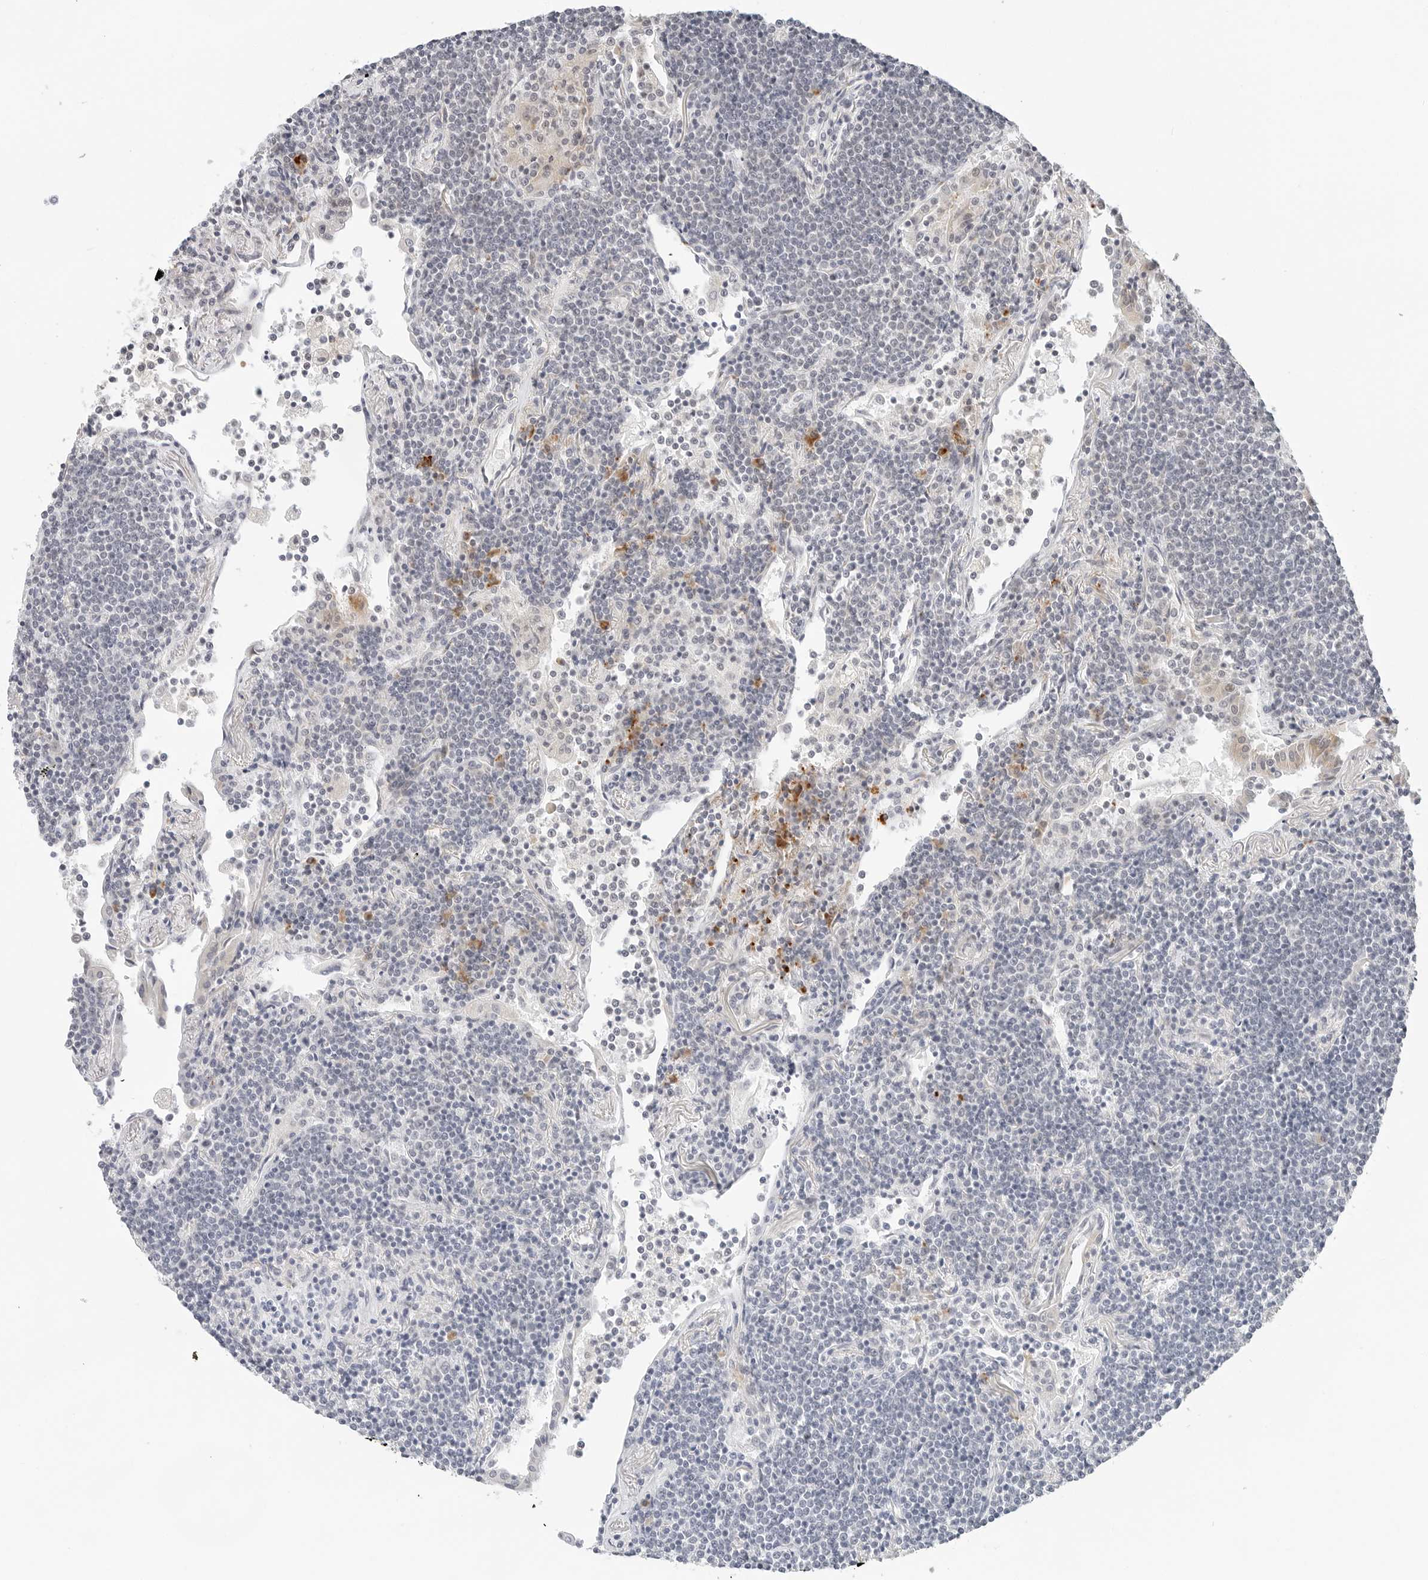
{"staining": {"intensity": "negative", "quantity": "none", "location": "none"}, "tissue": "lymphoma", "cell_type": "Tumor cells", "image_type": "cancer", "snomed": [{"axis": "morphology", "description": "Malignant lymphoma, non-Hodgkin's type, Low grade"}, {"axis": "topography", "description": "Lung"}], "caption": "The micrograph exhibits no staining of tumor cells in low-grade malignant lymphoma, non-Hodgkin's type.", "gene": "PARP10", "patient": {"sex": "female", "age": 71}}